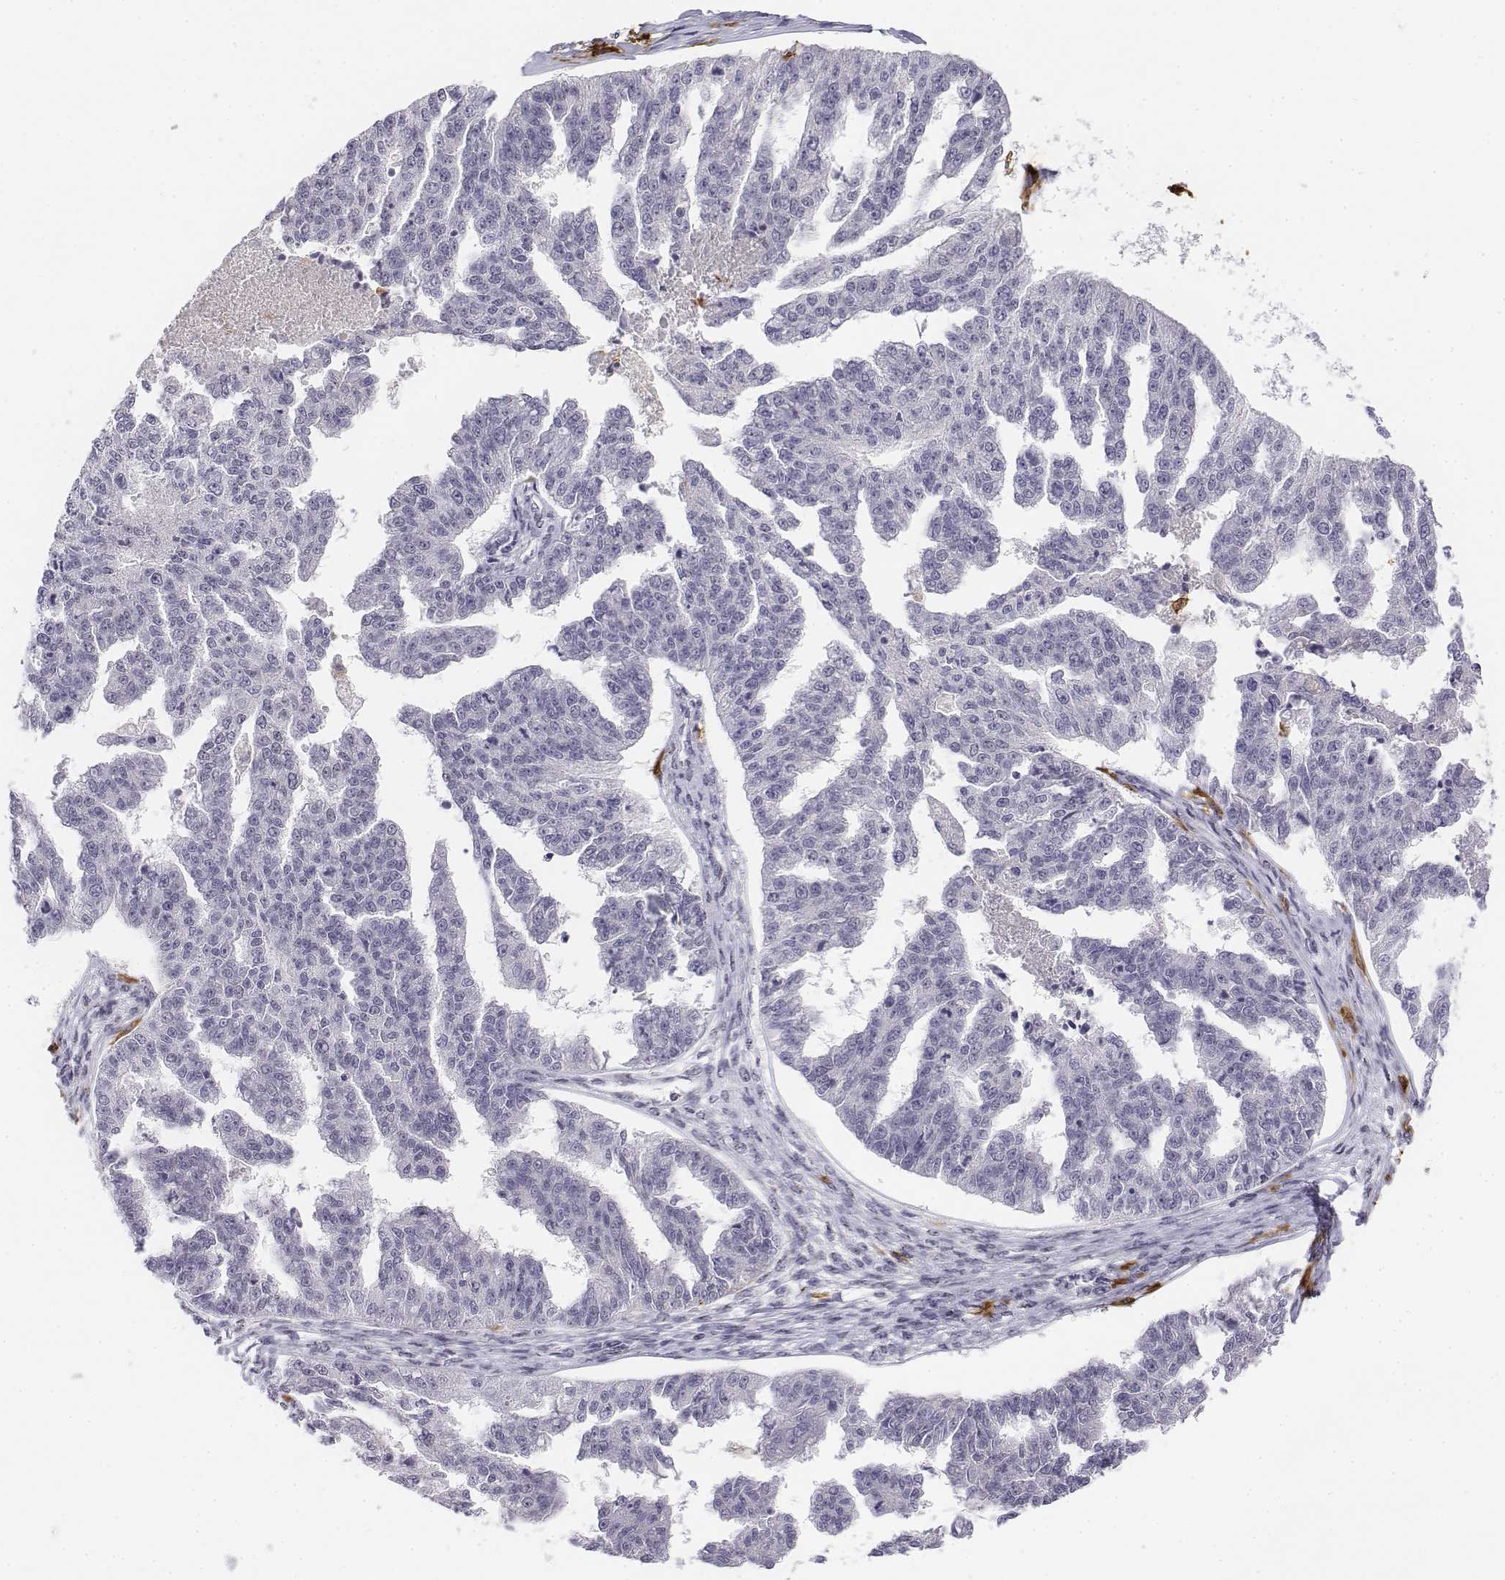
{"staining": {"intensity": "negative", "quantity": "none", "location": "none"}, "tissue": "ovarian cancer", "cell_type": "Tumor cells", "image_type": "cancer", "snomed": [{"axis": "morphology", "description": "Cystadenocarcinoma, serous, NOS"}, {"axis": "topography", "description": "Ovary"}], "caption": "Immunohistochemical staining of human ovarian cancer reveals no significant expression in tumor cells. (Stains: DAB (3,3'-diaminobenzidine) immunohistochemistry (IHC) with hematoxylin counter stain, Microscopy: brightfield microscopy at high magnification).", "gene": "CD14", "patient": {"sex": "female", "age": 58}}